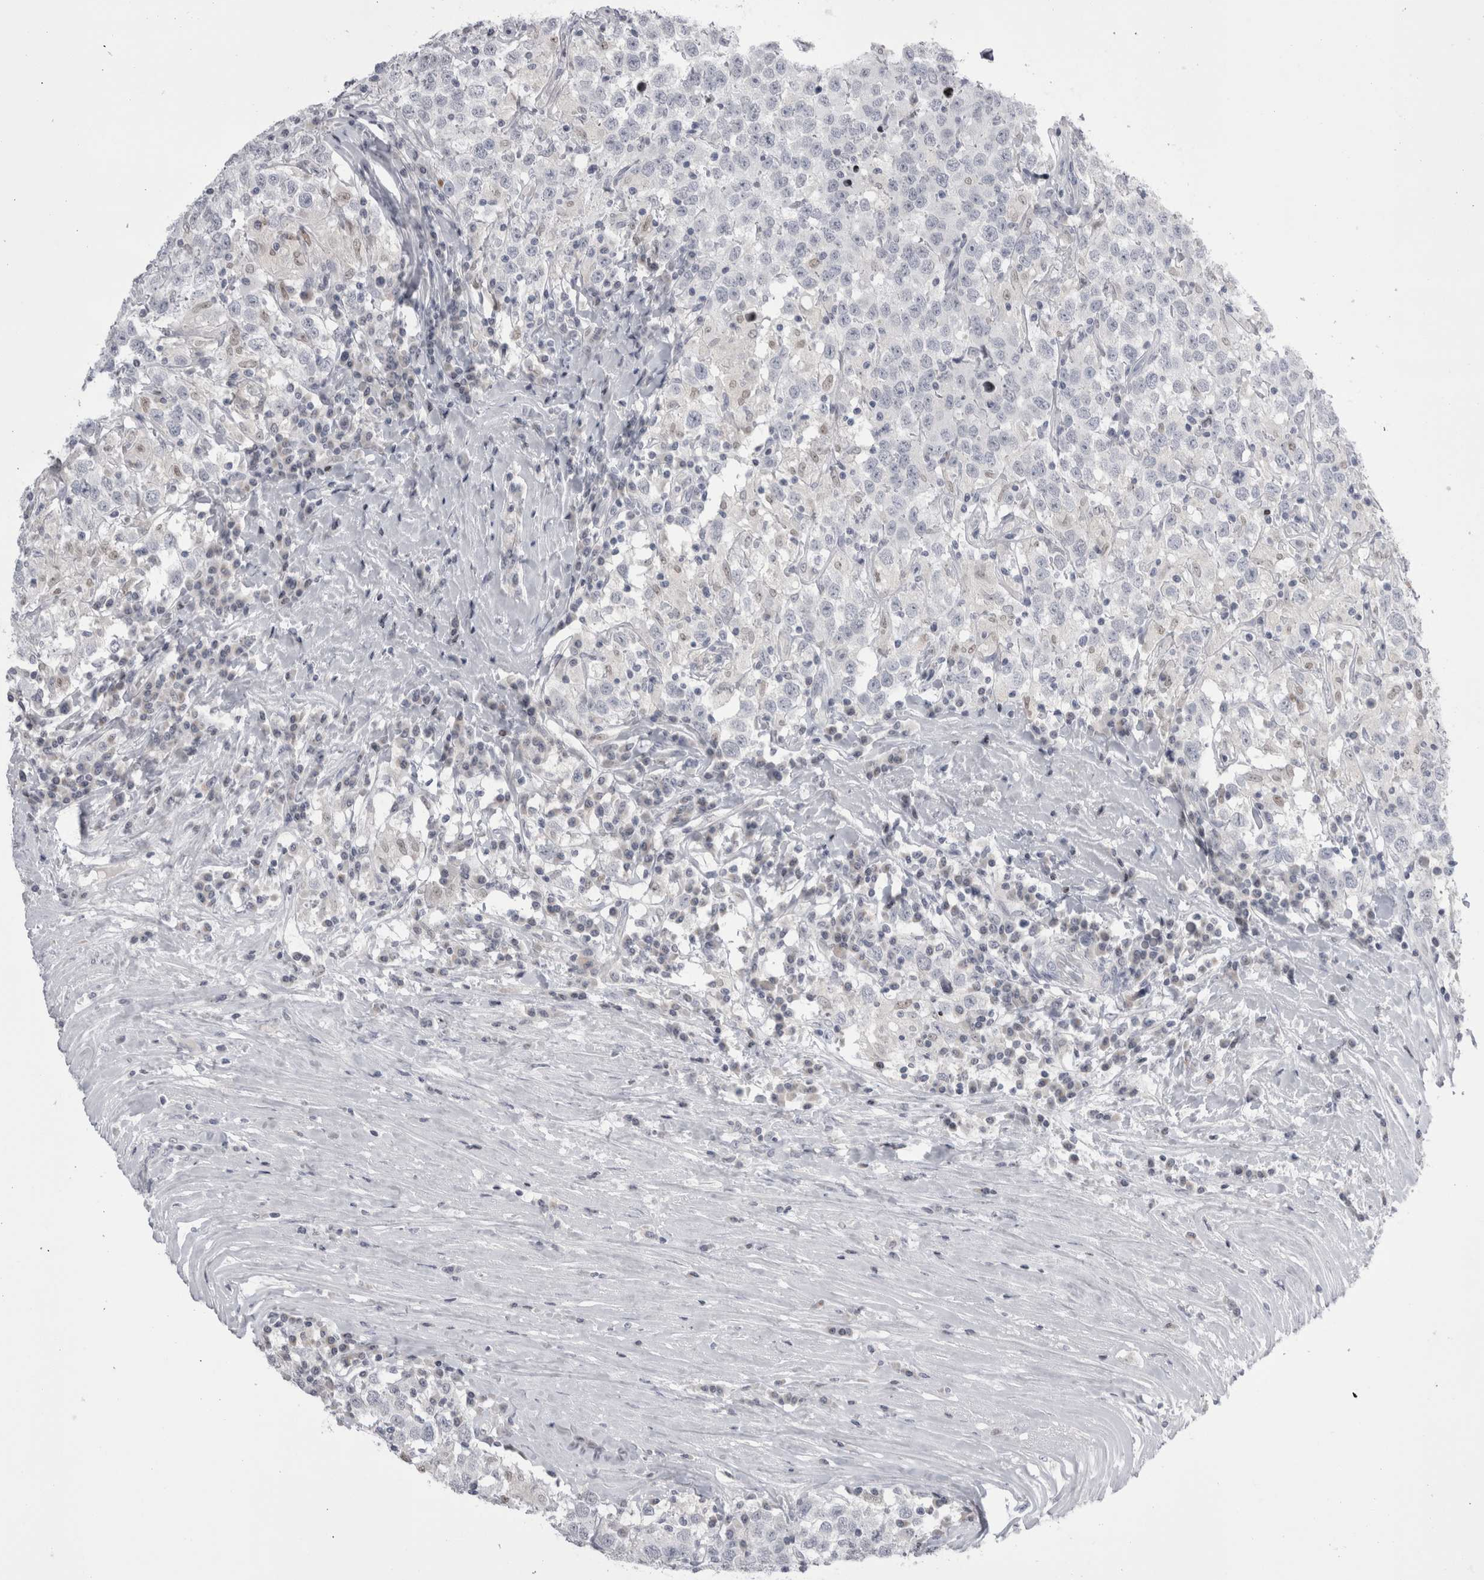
{"staining": {"intensity": "negative", "quantity": "none", "location": "none"}, "tissue": "testis cancer", "cell_type": "Tumor cells", "image_type": "cancer", "snomed": [{"axis": "morphology", "description": "Seminoma, NOS"}, {"axis": "topography", "description": "Testis"}], "caption": "IHC micrograph of testis seminoma stained for a protein (brown), which exhibits no positivity in tumor cells.", "gene": "FNDC8", "patient": {"sex": "male", "age": 41}}